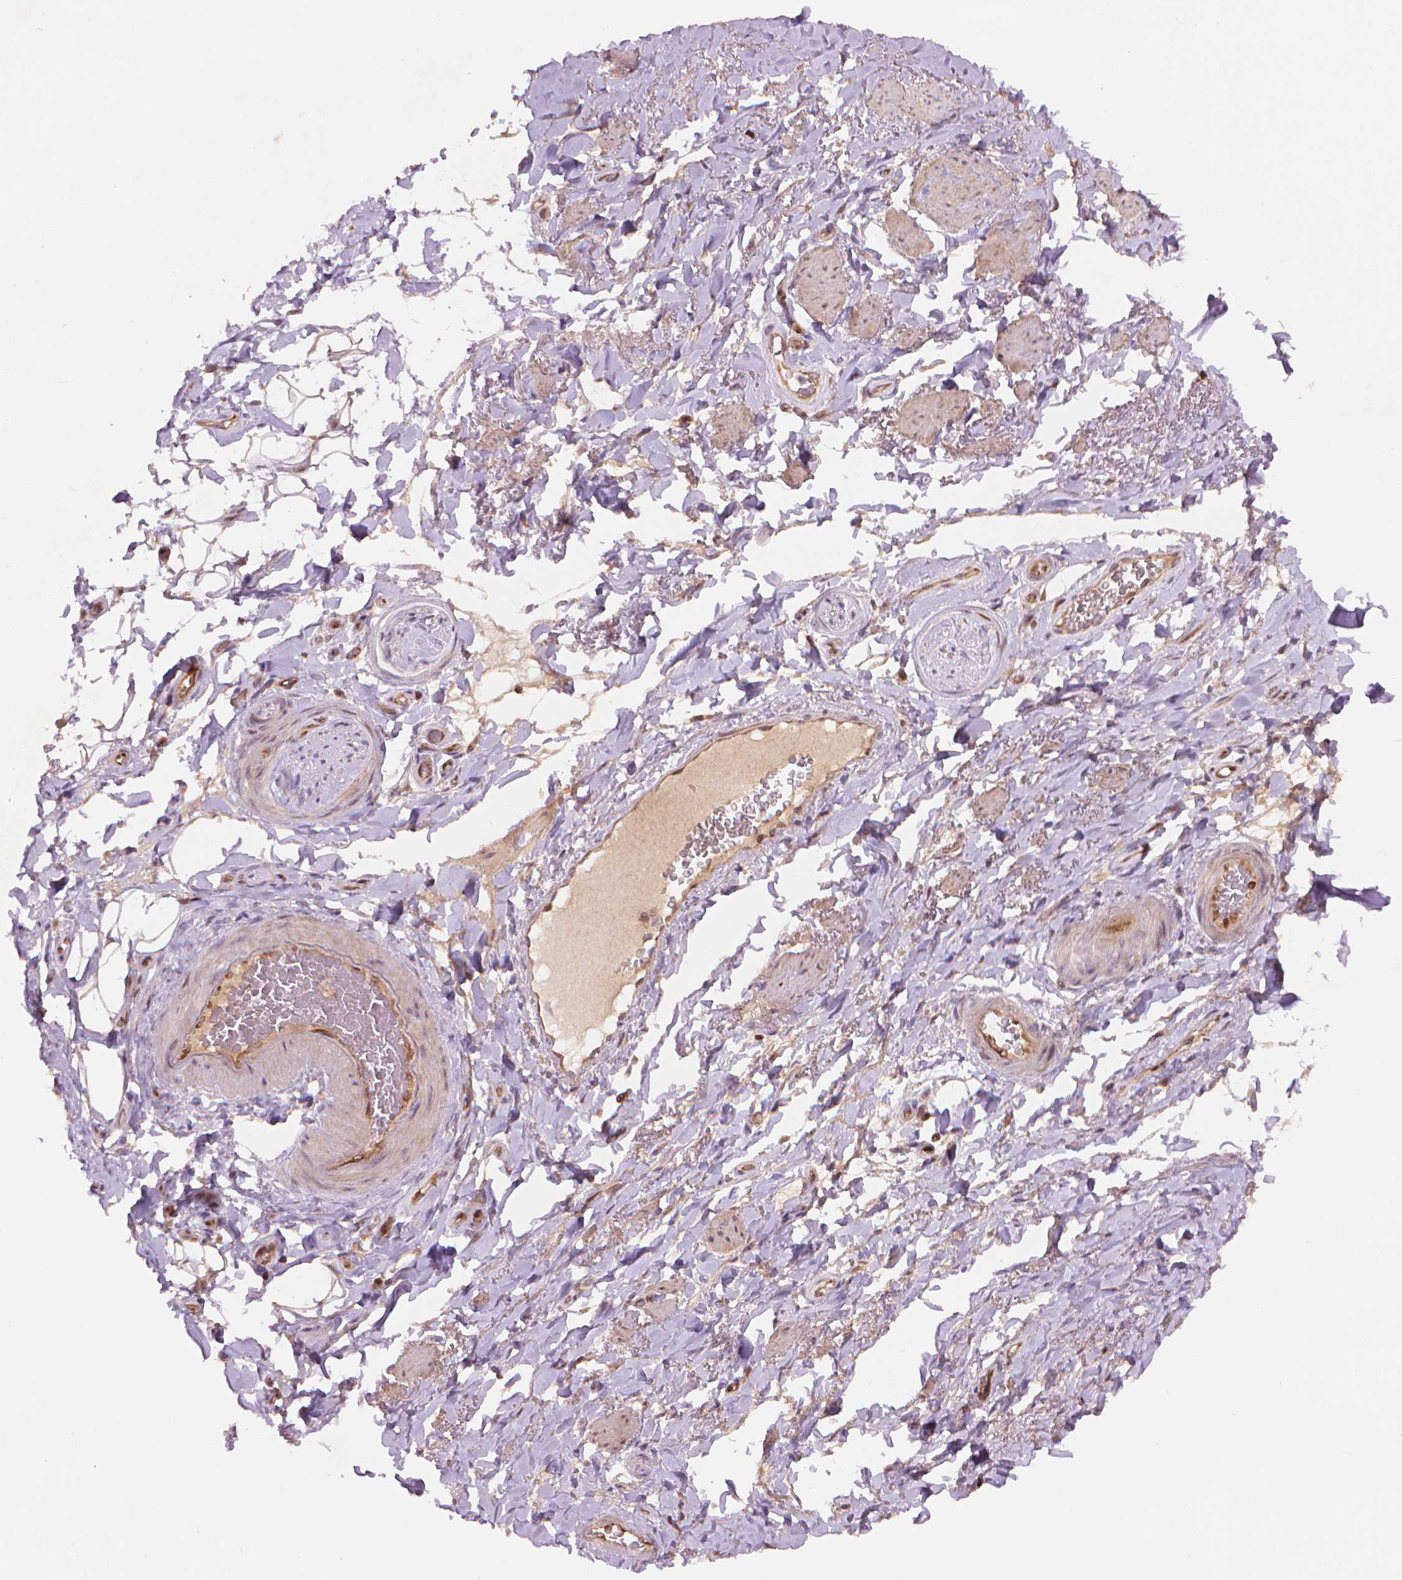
{"staining": {"intensity": "weak", "quantity": ">75%", "location": "cytoplasmic/membranous"}, "tissue": "adipose tissue", "cell_type": "Adipocytes", "image_type": "normal", "snomed": [{"axis": "morphology", "description": "Normal tissue, NOS"}, {"axis": "topography", "description": "Anal"}, {"axis": "topography", "description": "Peripheral nerve tissue"}], "caption": "Protein analysis of normal adipose tissue demonstrates weak cytoplasmic/membranous expression in about >75% of adipocytes.", "gene": "SMC2", "patient": {"sex": "male", "age": 53}}